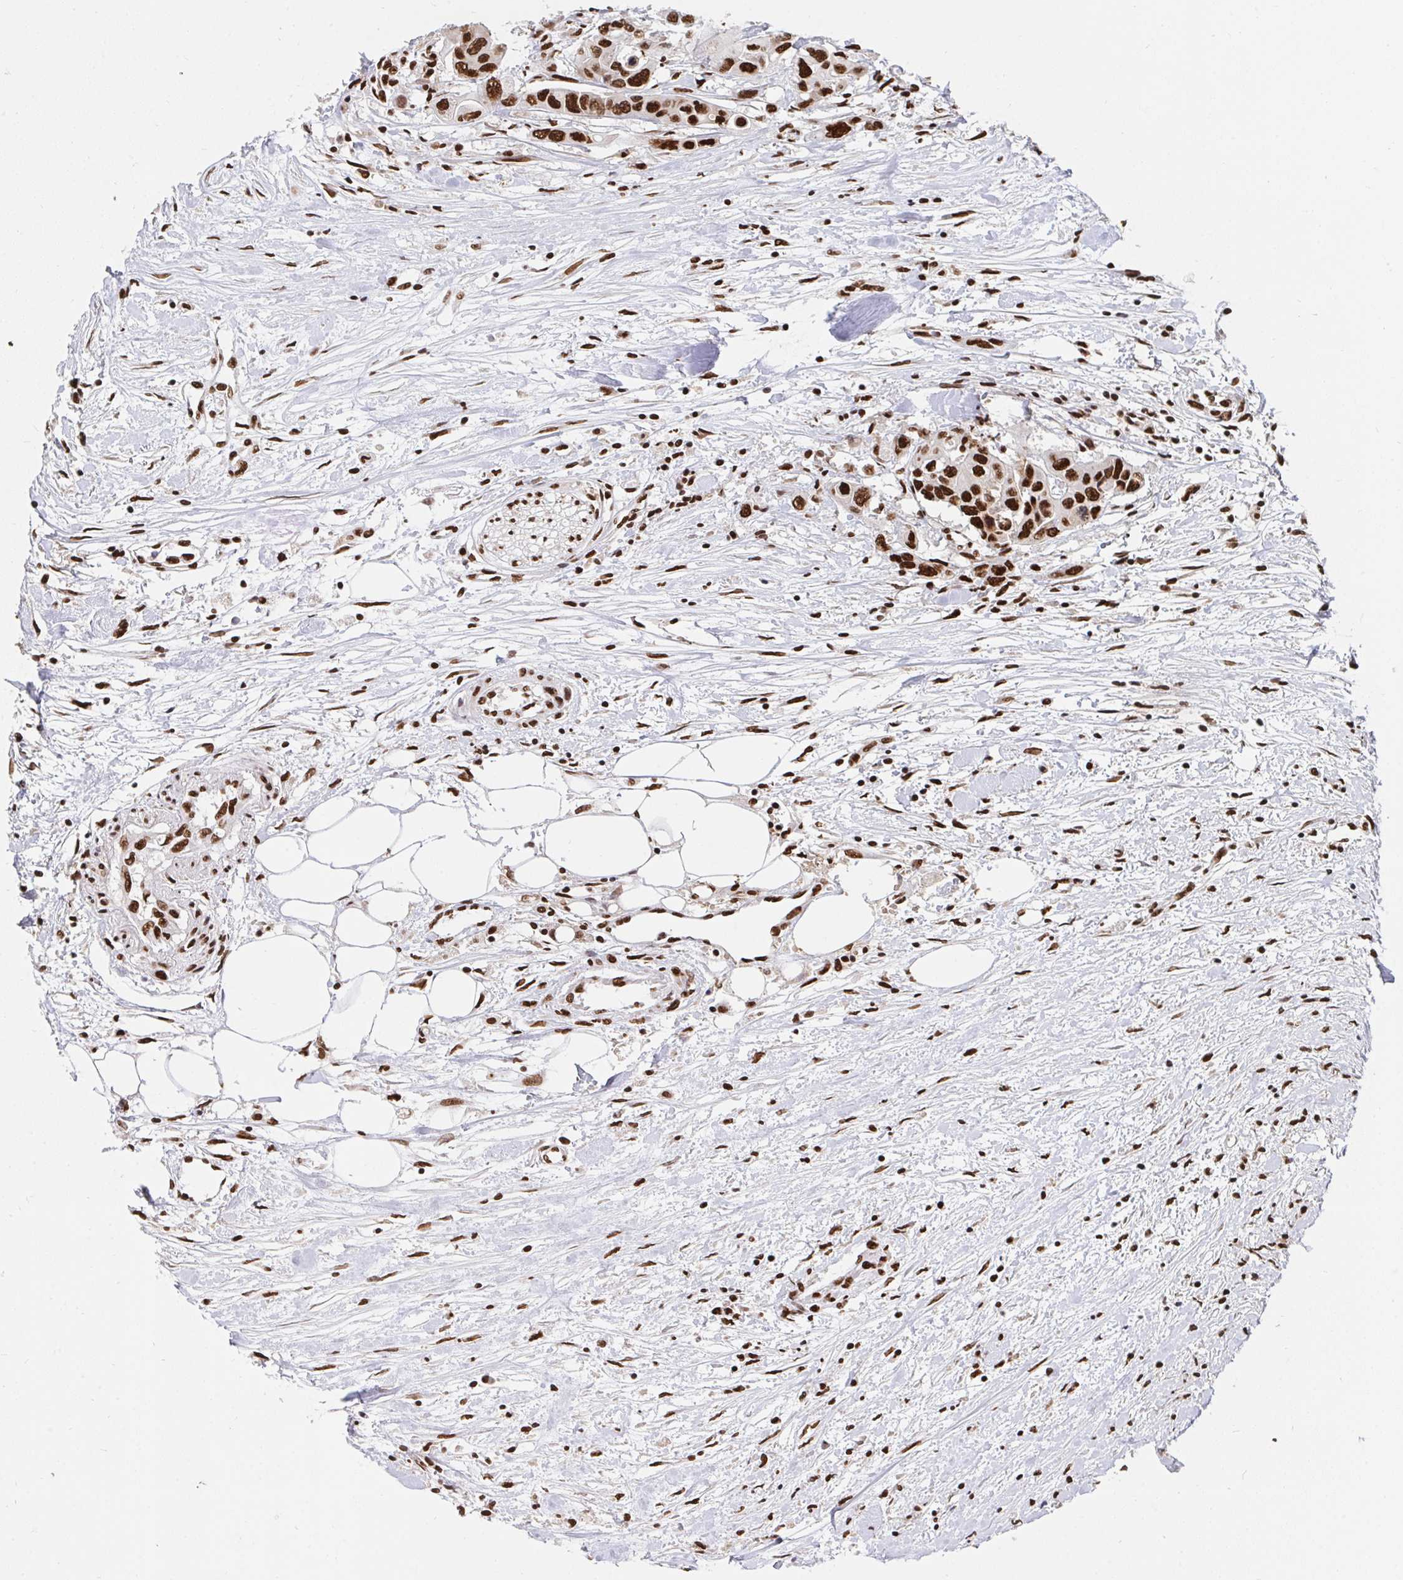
{"staining": {"intensity": "strong", "quantity": ">75%", "location": "nuclear"}, "tissue": "colorectal cancer", "cell_type": "Tumor cells", "image_type": "cancer", "snomed": [{"axis": "morphology", "description": "Adenocarcinoma, NOS"}, {"axis": "topography", "description": "Colon"}], "caption": "This histopathology image exhibits IHC staining of colorectal cancer (adenocarcinoma), with high strong nuclear staining in approximately >75% of tumor cells.", "gene": "HNRNPL", "patient": {"sex": "male", "age": 77}}